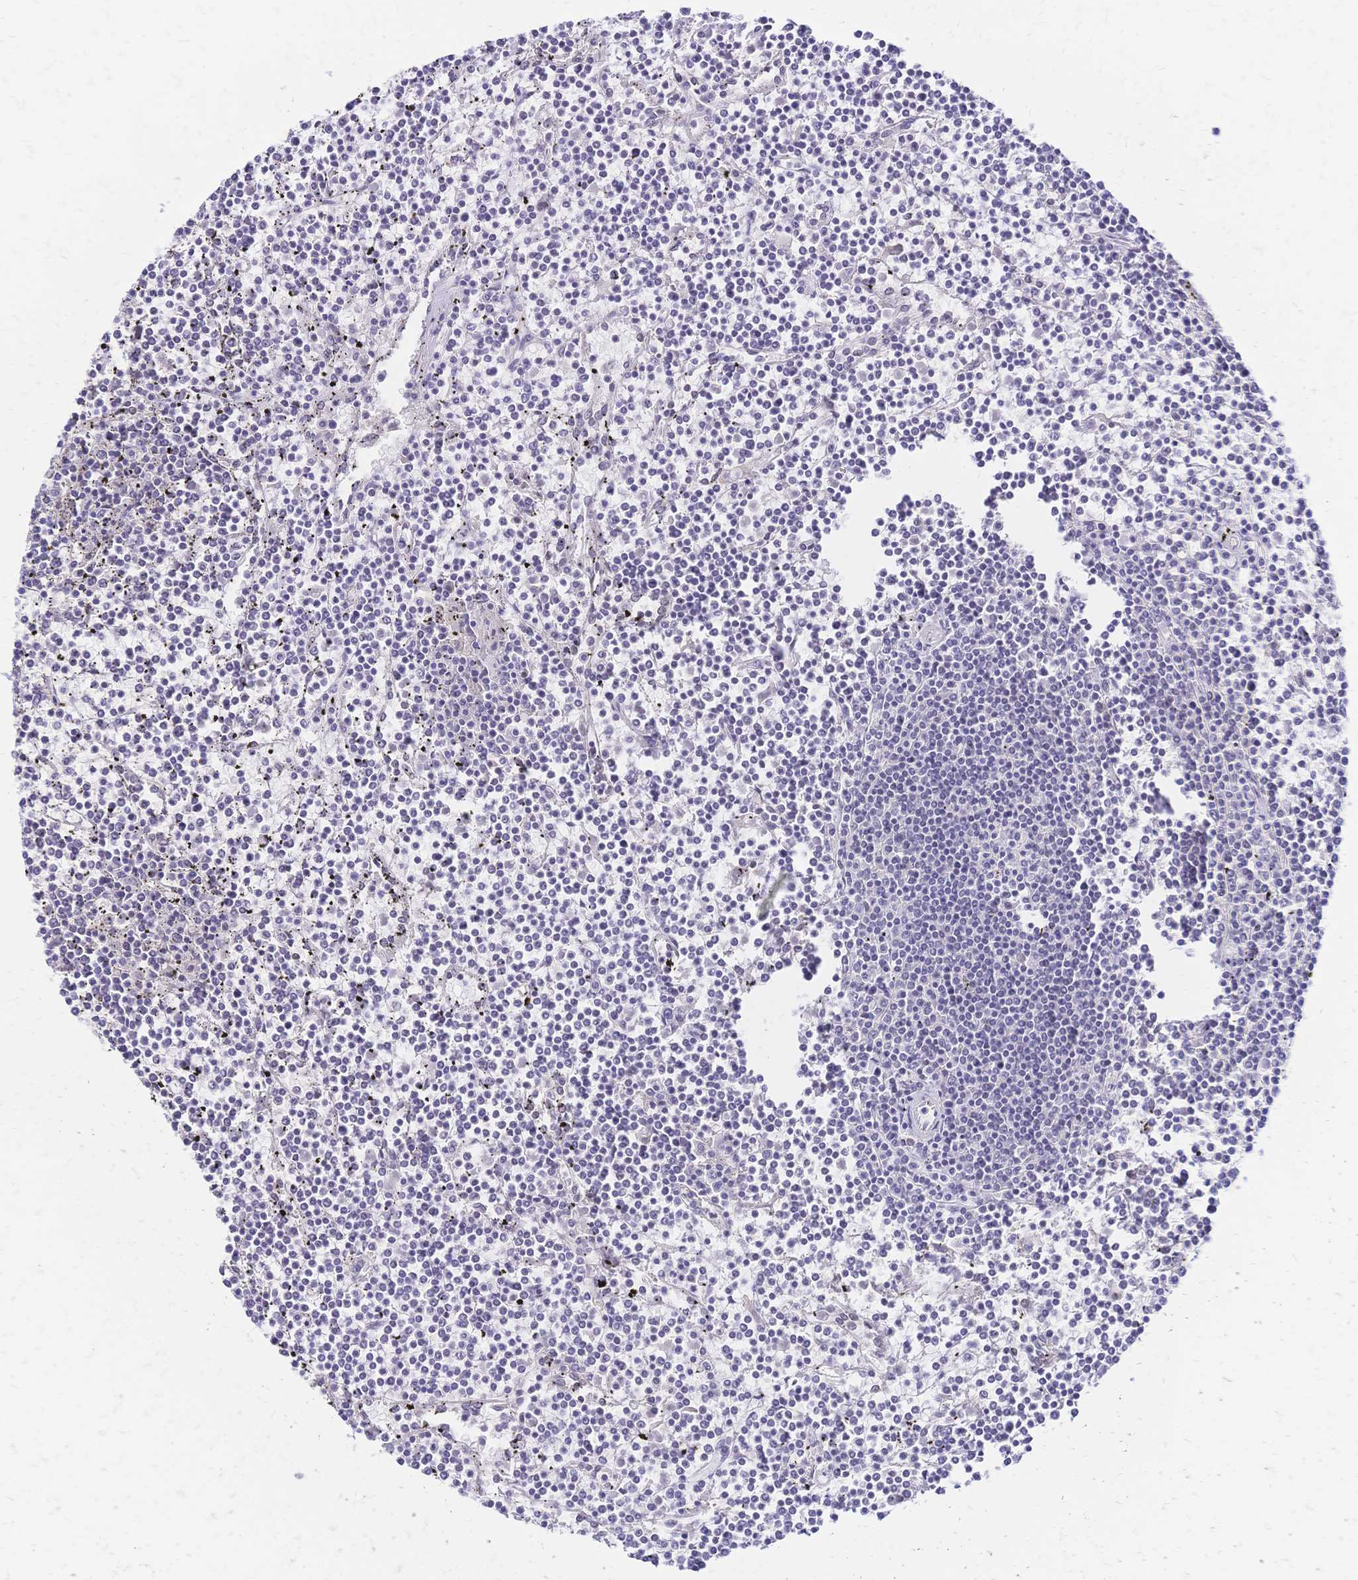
{"staining": {"intensity": "negative", "quantity": "none", "location": "none"}, "tissue": "lymphoma", "cell_type": "Tumor cells", "image_type": "cancer", "snomed": [{"axis": "morphology", "description": "Malignant lymphoma, non-Hodgkin's type, Low grade"}, {"axis": "topography", "description": "Spleen"}], "caption": "Histopathology image shows no protein staining in tumor cells of low-grade malignant lymphoma, non-Hodgkin's type tissue.", "gene": "NFIC", "patient": {"sex": "female", "age": 19}}